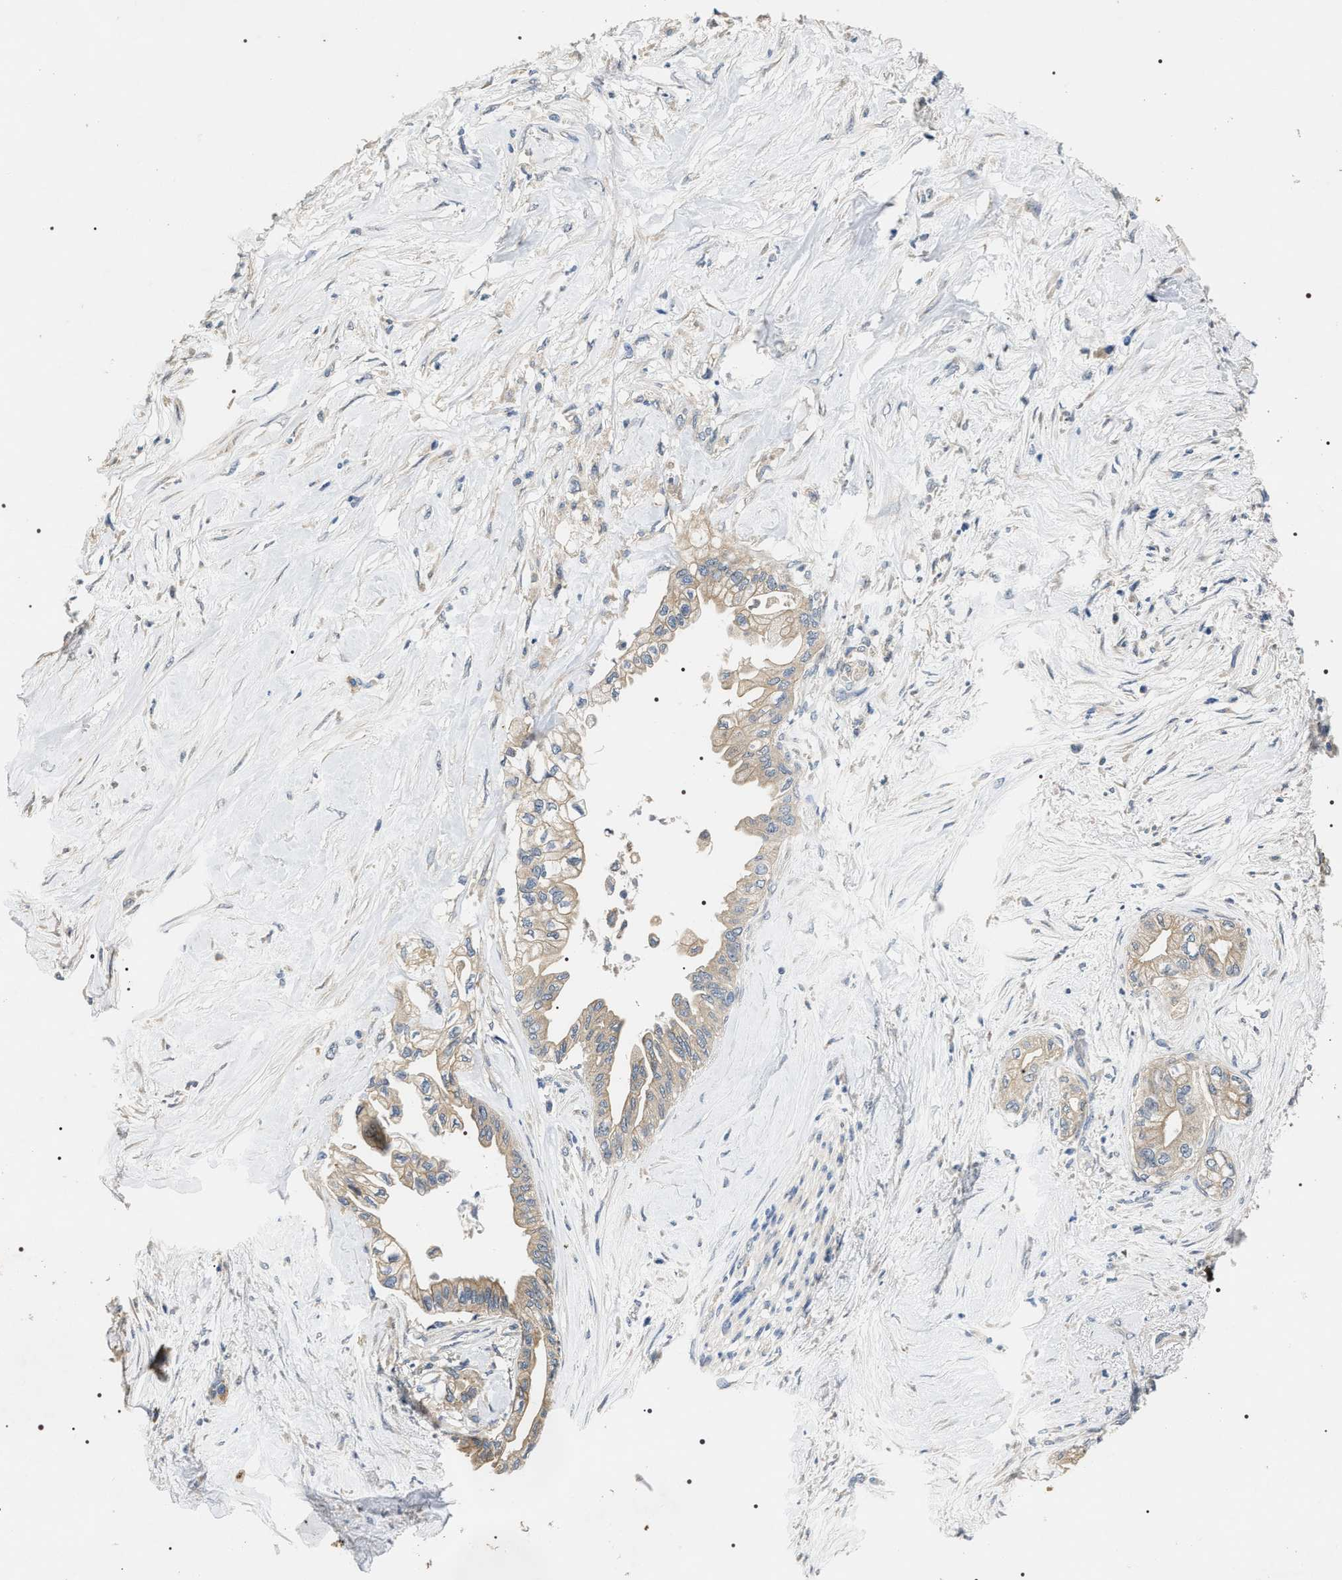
{"staining": {"intensity": "weak", "quantity": ">75%", "location": "cytoplasmic/membranous"}, "tissue": "pancreatic cancer", "cell_type": "Tumor cells", "image_type": "cancer", "snomed": [{"axis": "morphology", "description": "Normal tissue, NOS"}, {"axis": "morphology", "description": "Adenocarcinoma, NOS"}, {"axis": "topography", "description": "Pancreas"}, {"axis": "topography", "description": "Duodenum"}], "caption": "Approximately >75% of tumor cells in adenocarcinoma (pancreatic) display weak cytoplasmic/membranous protein expression as visualized by brown immunohistochemical staining.", "gene": "IFT81", "patient": {"sex": "female", "age": 60}}